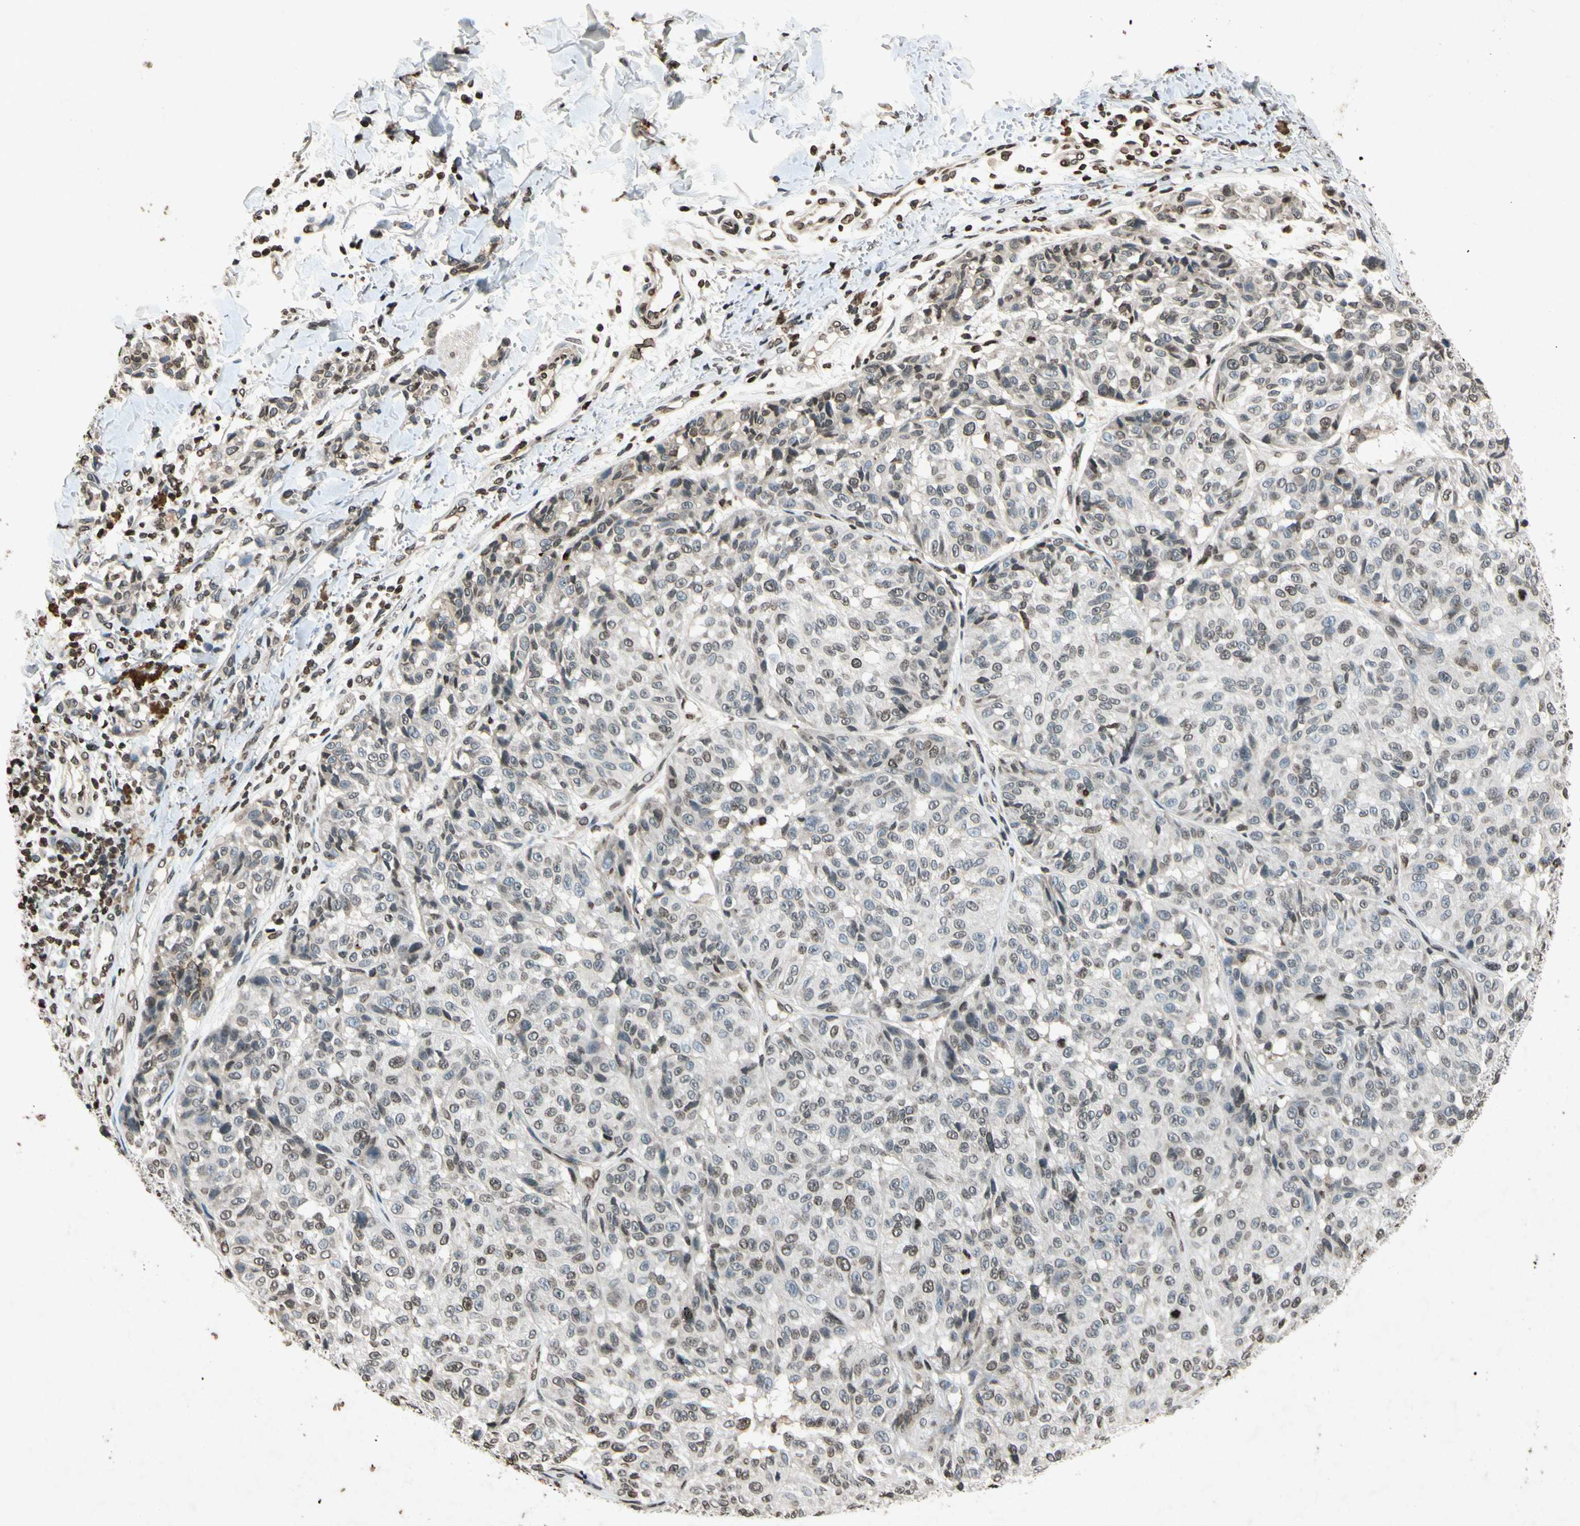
{"staining": {"intensity": "weak", "quantity": "<25%", "location": "nuclear"}, "tissue": "melanoma", "cell_type": "Tumor cells", "image_type": "cancer", "snomed": [{"axis": "morphology", "description": "Malignant melanoma, NOS"}, {"axis": "topography", "description": "Skin"}], "caption": "Protein analysis of malignant melanoma demonstrates no significant positivity in tumor cells.", "gene": "HOXB3", "patient": {"sex": "female", "age": 46}}